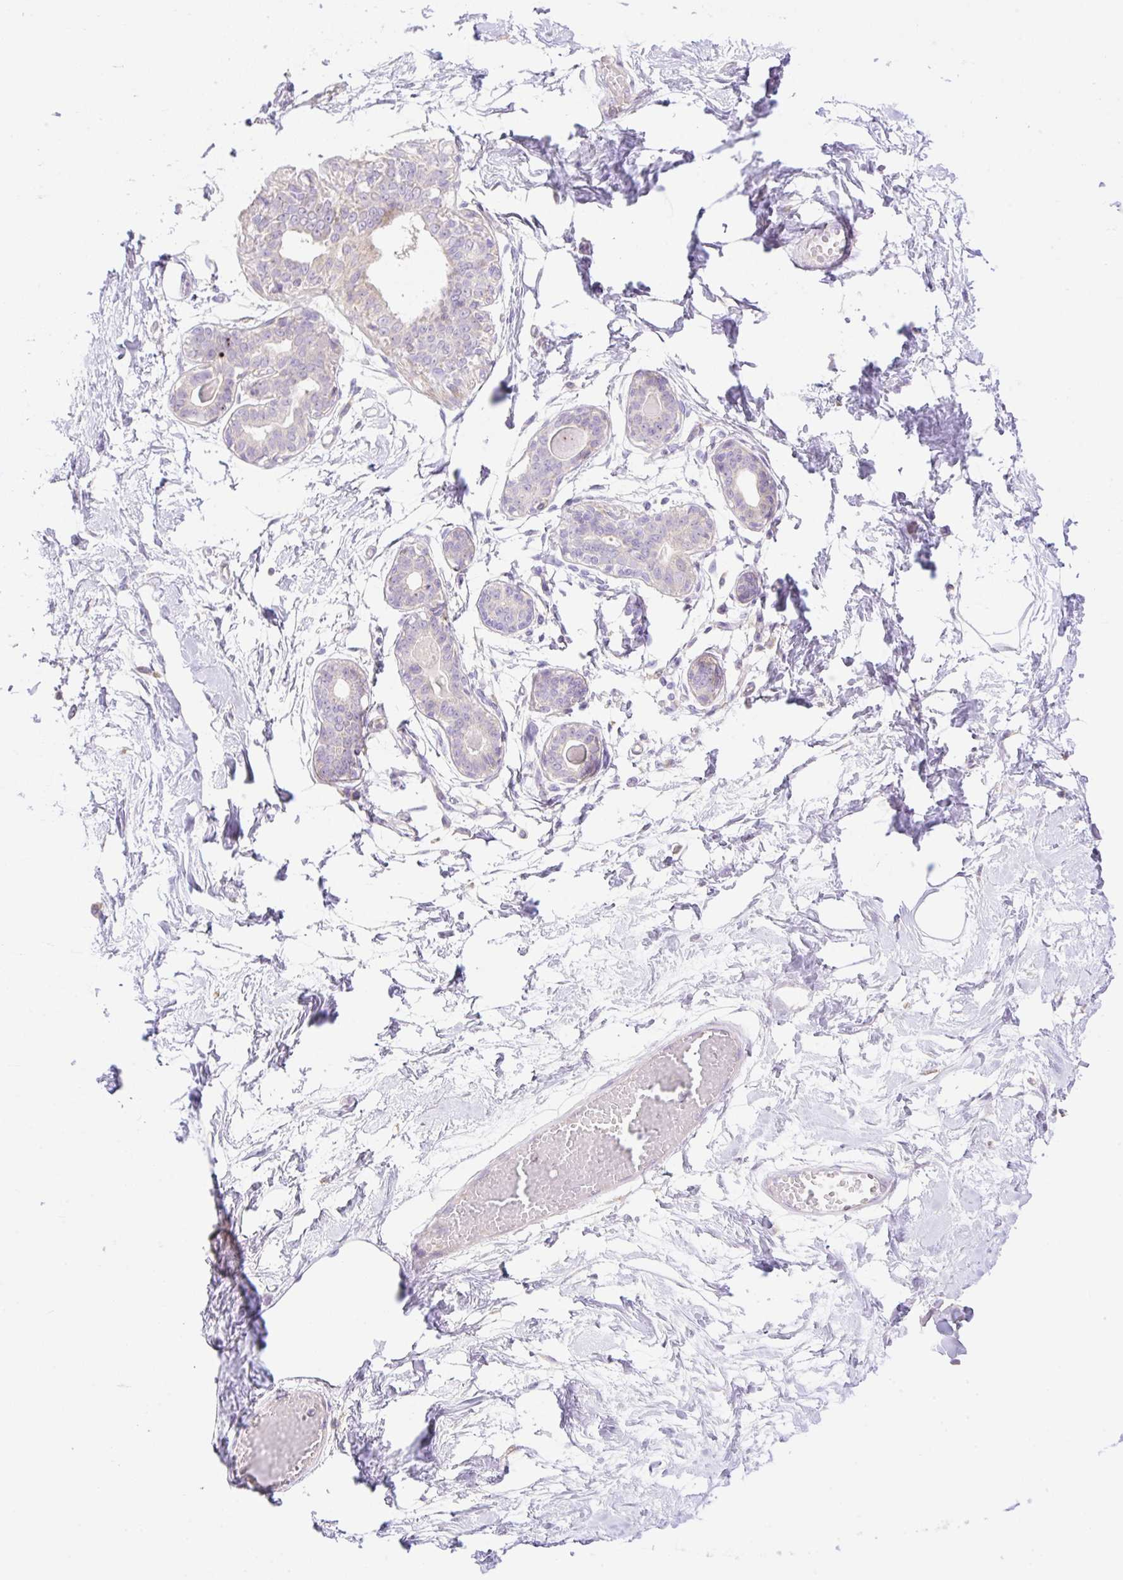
{"staining": {"intensity": "negative", "quantity": "none", "location": "none"}, "tissue": "breast", "cell_type": "Adipocytes", "image_type": "normal", "snomed": [{"axis": "morphology", "description": "Normal tissue, NOS"}, {"axis": "topography", "description": "Breast"}], "caption": "This is an IHC histopathology image of unremarkable breast. There is no expression in adipocytes.", "gene": "VPS25", "patient": {"sex": "female", "age": 45}}